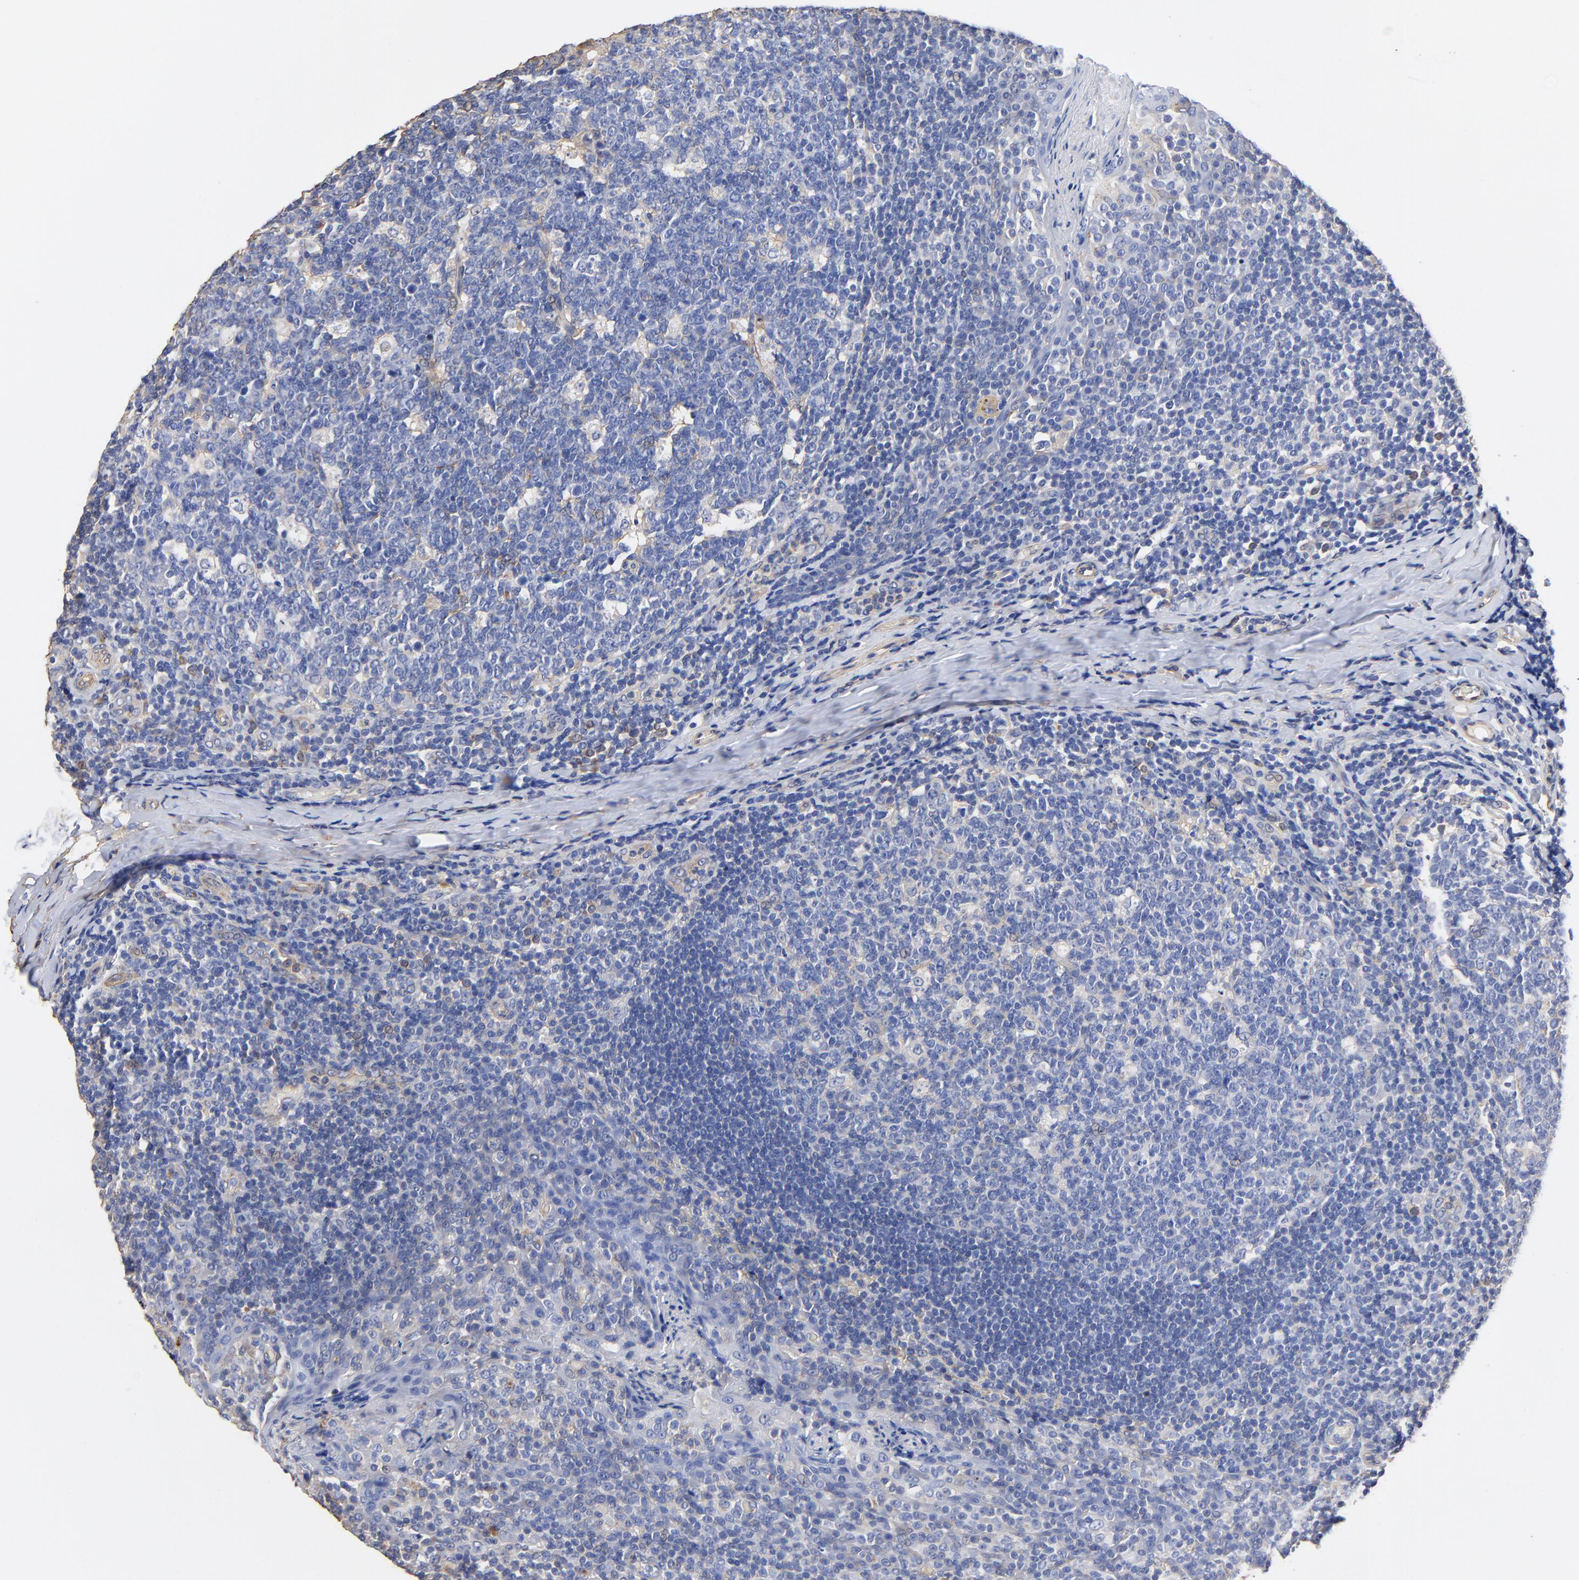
{"staining": {"intensity": "negative", "quantity": "none", "location": "none"}, "tissue": "tonsil", "cell_type": "Germinal center cells", "image_type": "normal", "snomed": [{"axis": "morphology", "description": "Normal tissue, NOS"}, {"axis": "topography", "description": "Tonsil"}], "caption": "Human tonsil stained for a protein using immunohistochemistry (IHC) reveals no staining in germinal center cells.", "gene": "TAGLN2", "patient": {"sex": "male", "age": 17}}